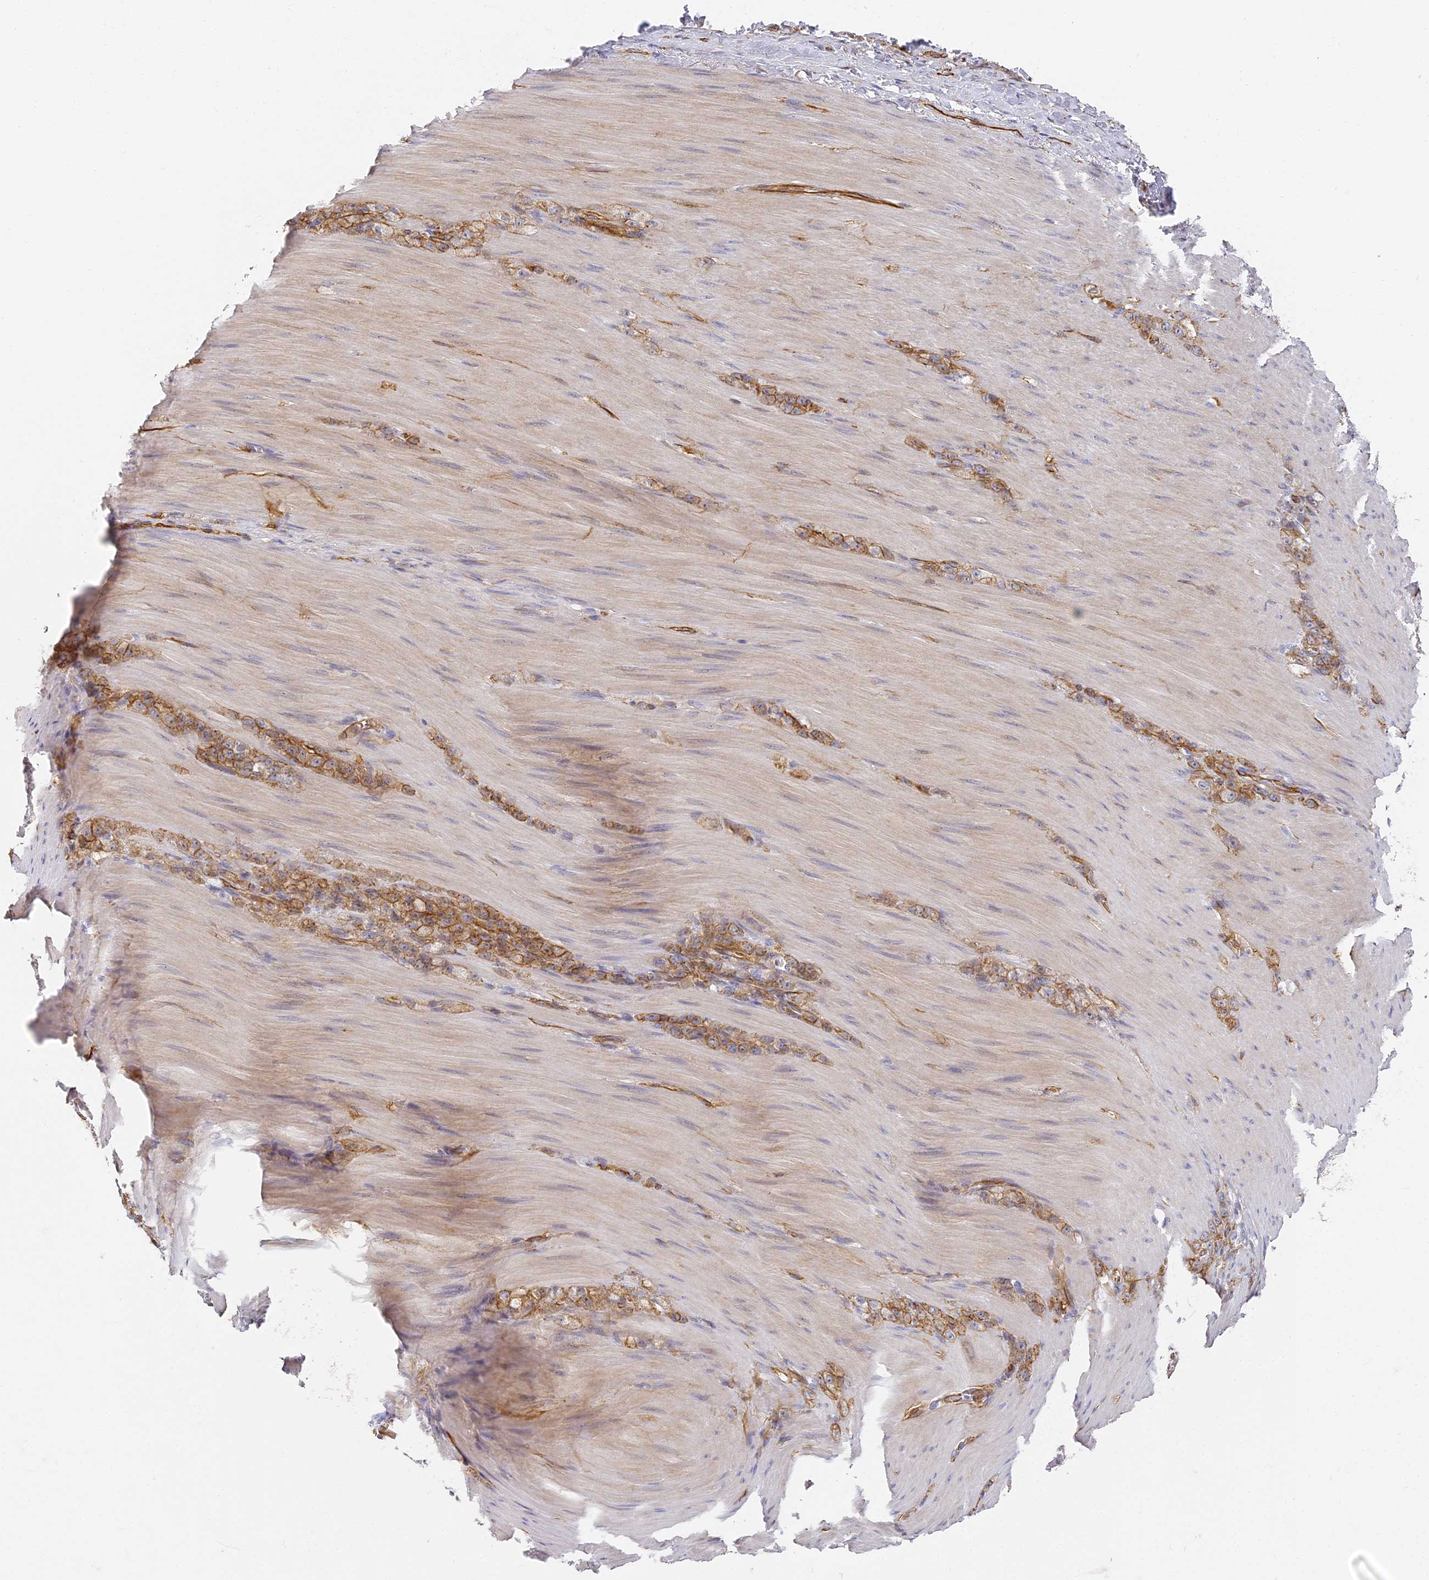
{"staining": {"intensity": "moderate", "quantity": ">75%", "location": "cytoplasmic/membranous"}, "tissue": "stomach cancer", "cell_type": "Tumor cells", "image_type": "cancer", "snomed": [{"axis": "morphology", "description": "Normal tissue, NOS"}, {"axis": "morphology", "description": "Adenocarcinoma, NOS"}, {"axis": "topography", "description": "Stomach"}], "caption": "The micrograph shows immunohistochemical staining of stomach adenocarcinoma. There is moderate cytoplasmic/membranous staining is appreciated in about >75% of tumor cells.", "gene": "CCDC30", "patient": {"sex": "male", "age": 82}}